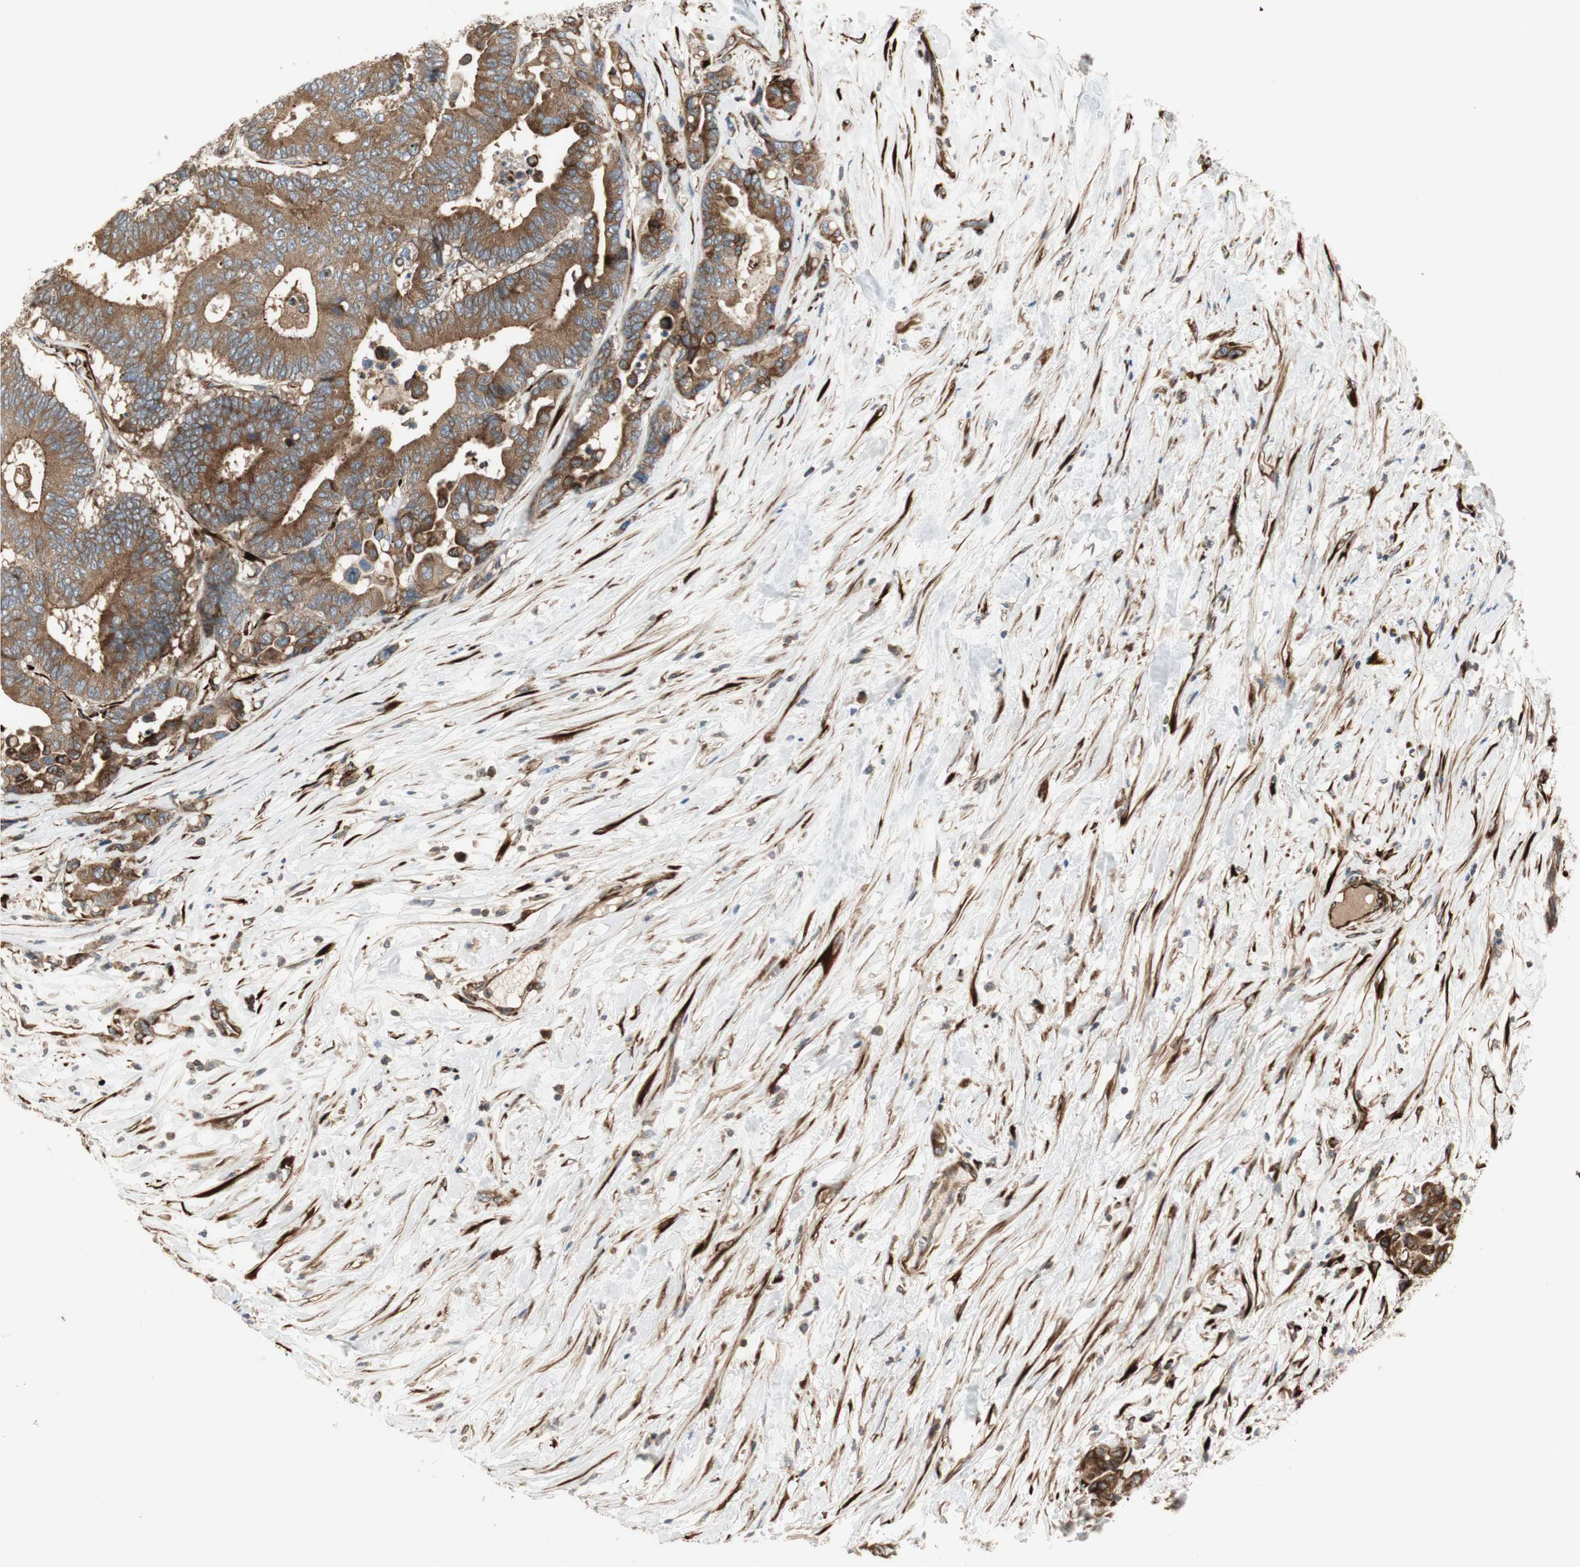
{"staining": {"intensity": "moderate", "quantity": ">75%", "location": "cytoplasmic/membranous"}, "tissue": "colorectal cancer", "cell_type": "Tumor cells", "image_type": "cancer", "snomed": [{"axis": "morphology", "description": "Normal tissue, NOS"}, {"axis": "morphology", "description": "Adenocarcinoma, NOS"}, {"axis": "topography", "description": "Colon"}], "caption": "DAB immunohistochemical staining of colorectal cancer (adenocarcinoma) demonstrates moderate cytoplasmic/membranous protein positivity in about >75% of tumor cells. The staining was performed using DAB (3,3'-diaminobenzidine), with brown indicating positive protein expression. Nuclei are stained blue with hematoxylin.", "gene": "PRKG1", "patient": {"sex": "male", "age": 82}}